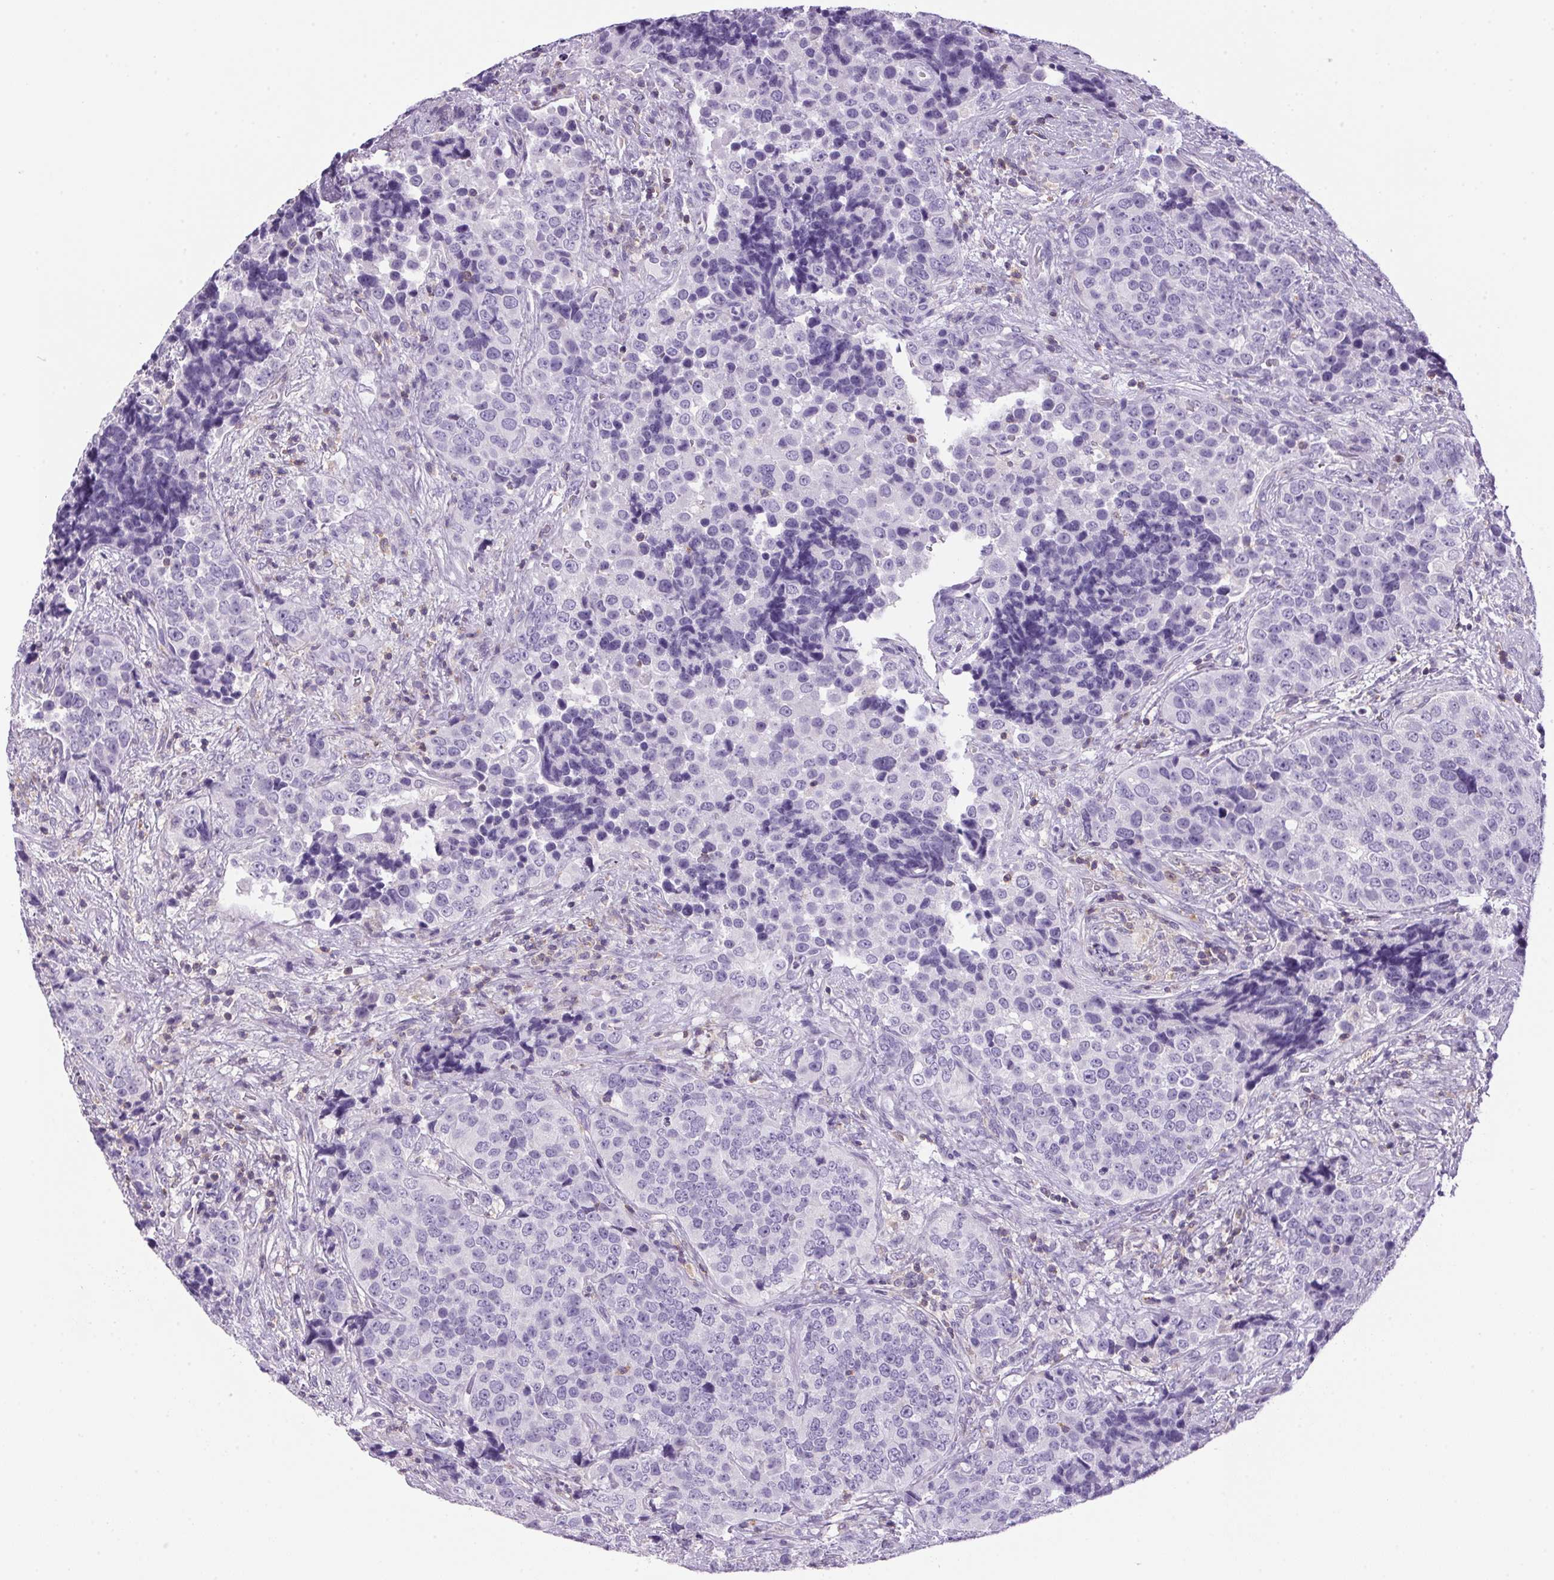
{"staining": {"intensity": "negative", "quantity": "none", "location": "none"}, "tissue": "urothelial cancer", "cell_type": "Tumor cells", "image_type": "cancer", "snomed": [{"axis": "morphology", "description": "Urothelial carcinoma, NOS"}, {"axis": "topography", "description": "Urinary bladder"}], "caption": "An image of transitional cell carcinoma stained for a protein exhibits no brown staining in tumor cells.", "gene": "S100A2", "patient": {"sex": "male", "age": 52}}